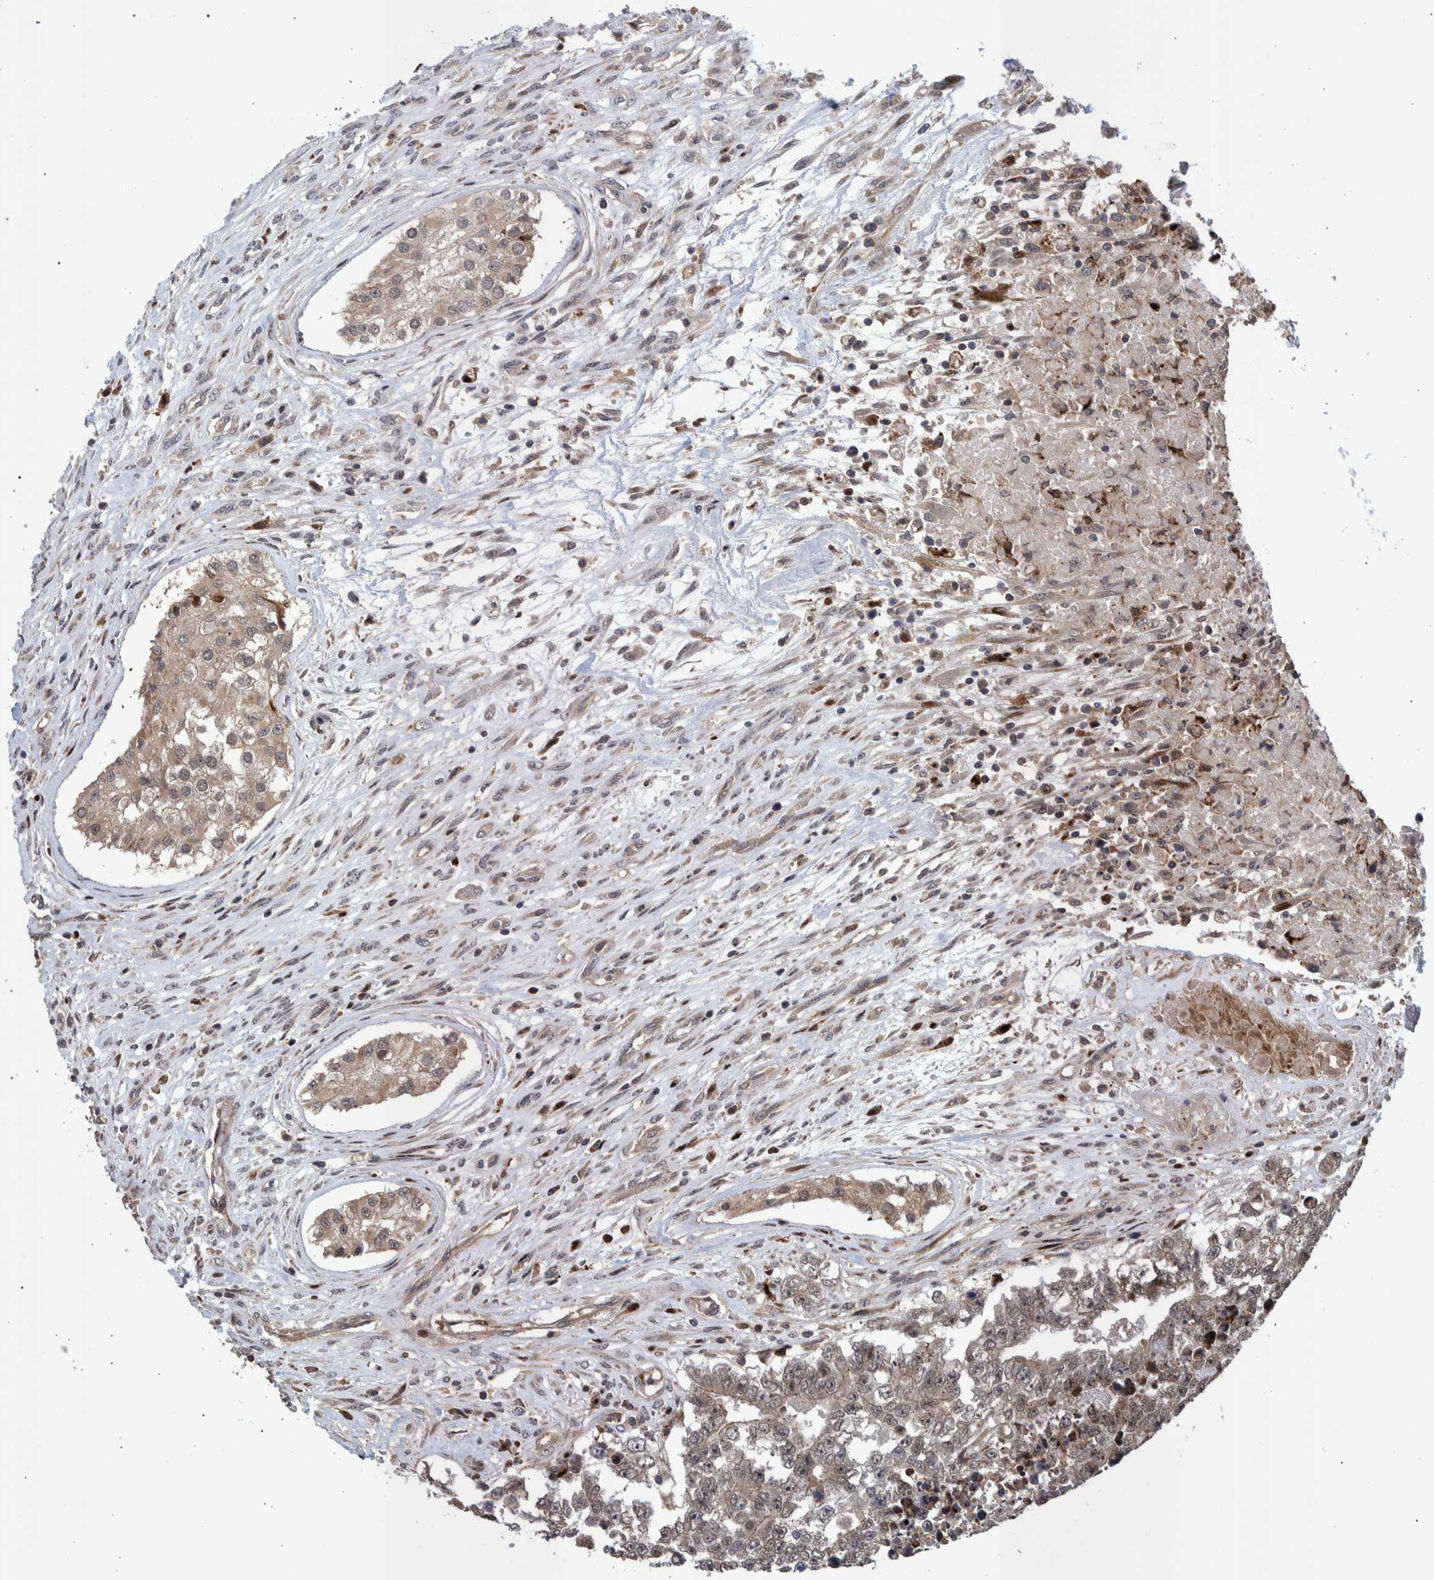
{"staining": {"intensity": "weak", "quantity": ">75%", "location": "cytoplasmic/membranous,nuclear"}, "tissue": "testis cancer", "cell_type": "Tumor cells", "image_type": "cancer", "snomed": [{"axis": "morphology", "description": "Carcinoma, Embryonal, NOS"}, {"axis": "topography", "description": "Testis"}], "caption": "Human testis embryonal carcinoma stained with a protein marker reveals weak staining in tumor cells.", "gene": "SHISA6", "patient": {"sex": "male", "age": 25}}